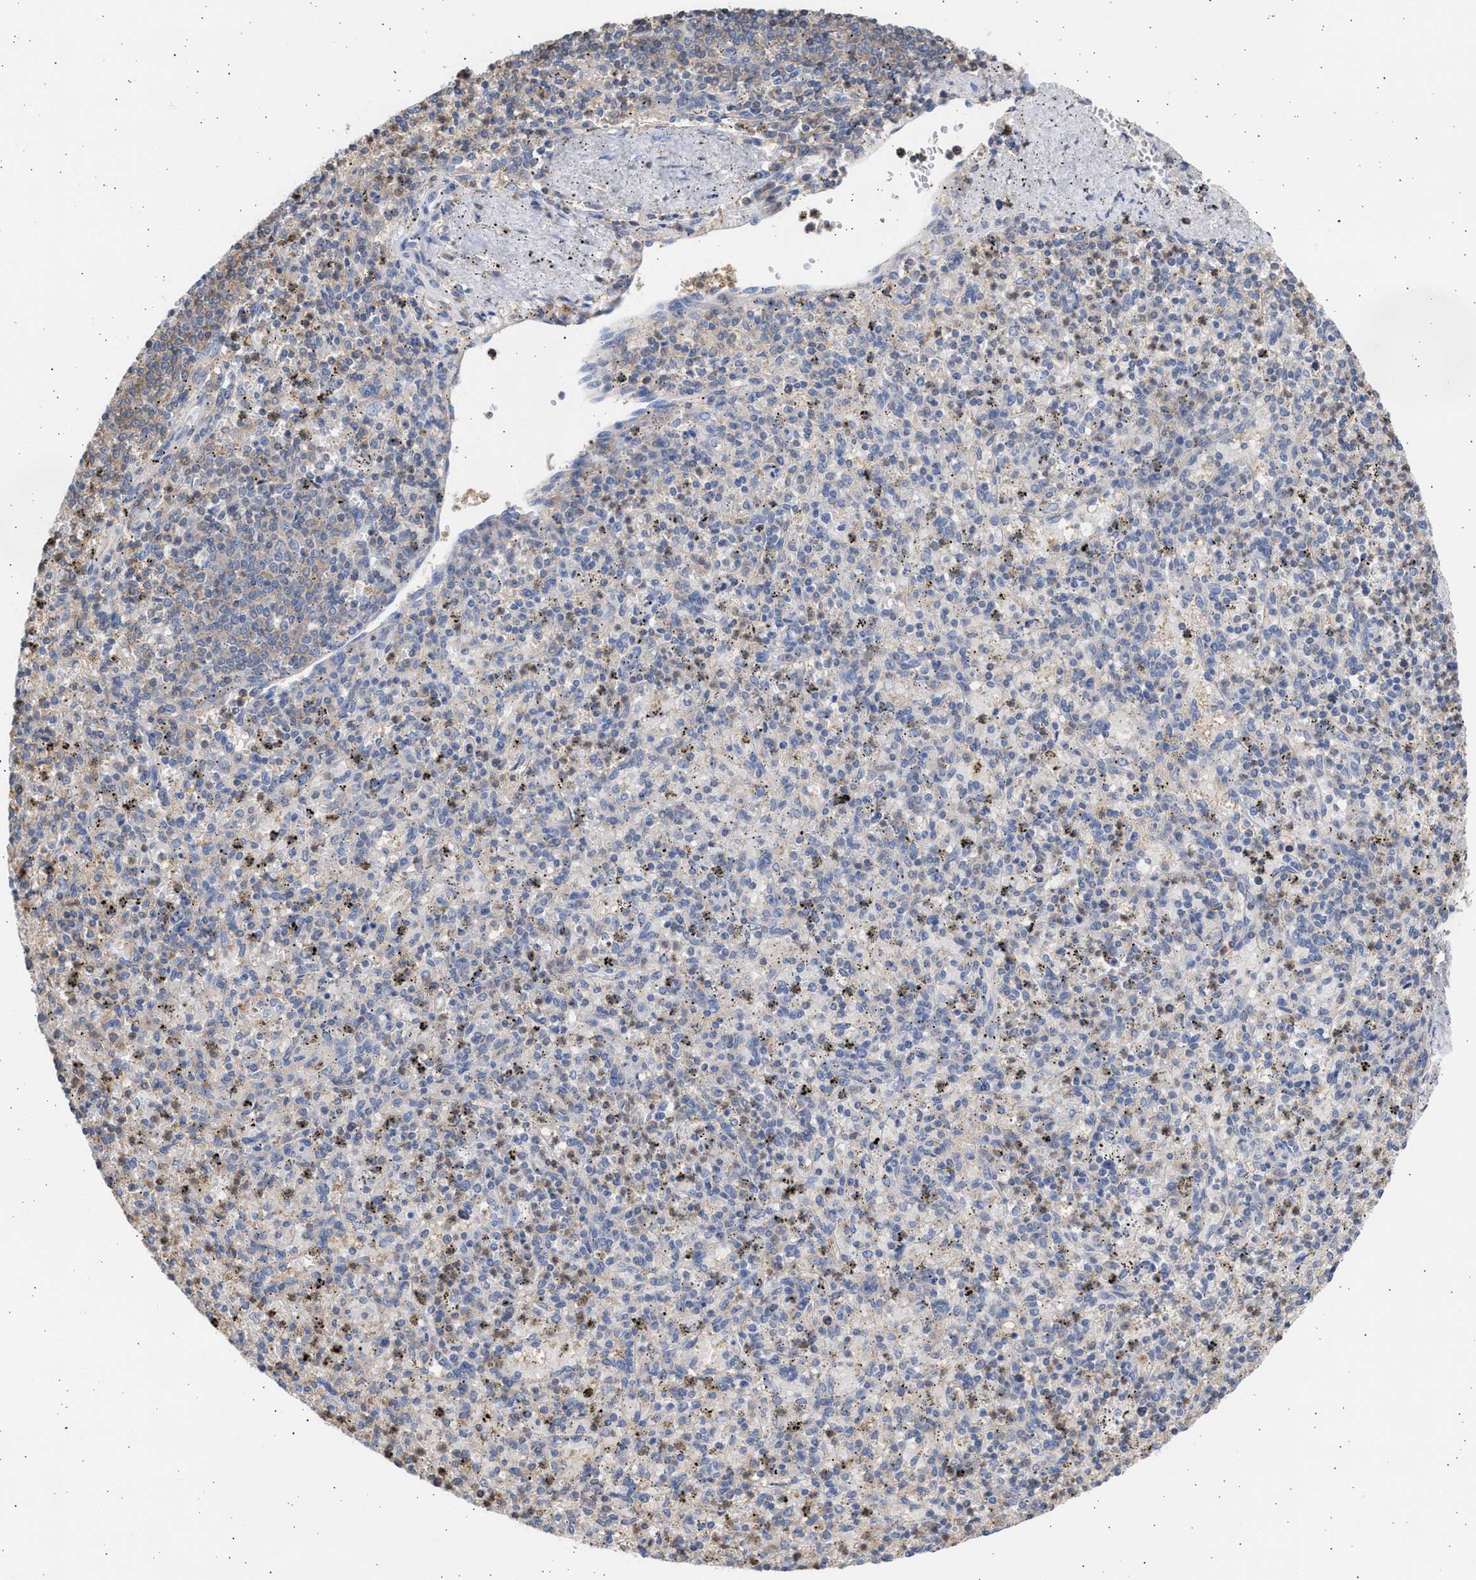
{"staining": {"intensity": "weak", "quantity": "<25%", "location": "cytoplasmic/membranous"}, "tissue": "spleen", "cell_type": "Cells in red pulp", "image_type": "normal", "snomed": [{"axis": "morphology", "description": "Normal tissue, NOS"}, {"axis": "topography", "description": "Spleen"}], "caption": "DAB (3,3'-diaminobenzidine) immunohistochemical staining of normal spleen shows no significant staining in cells in red pulp.", "gene": "ALDOC", "patient": {"sex": "male", "age": 72}}